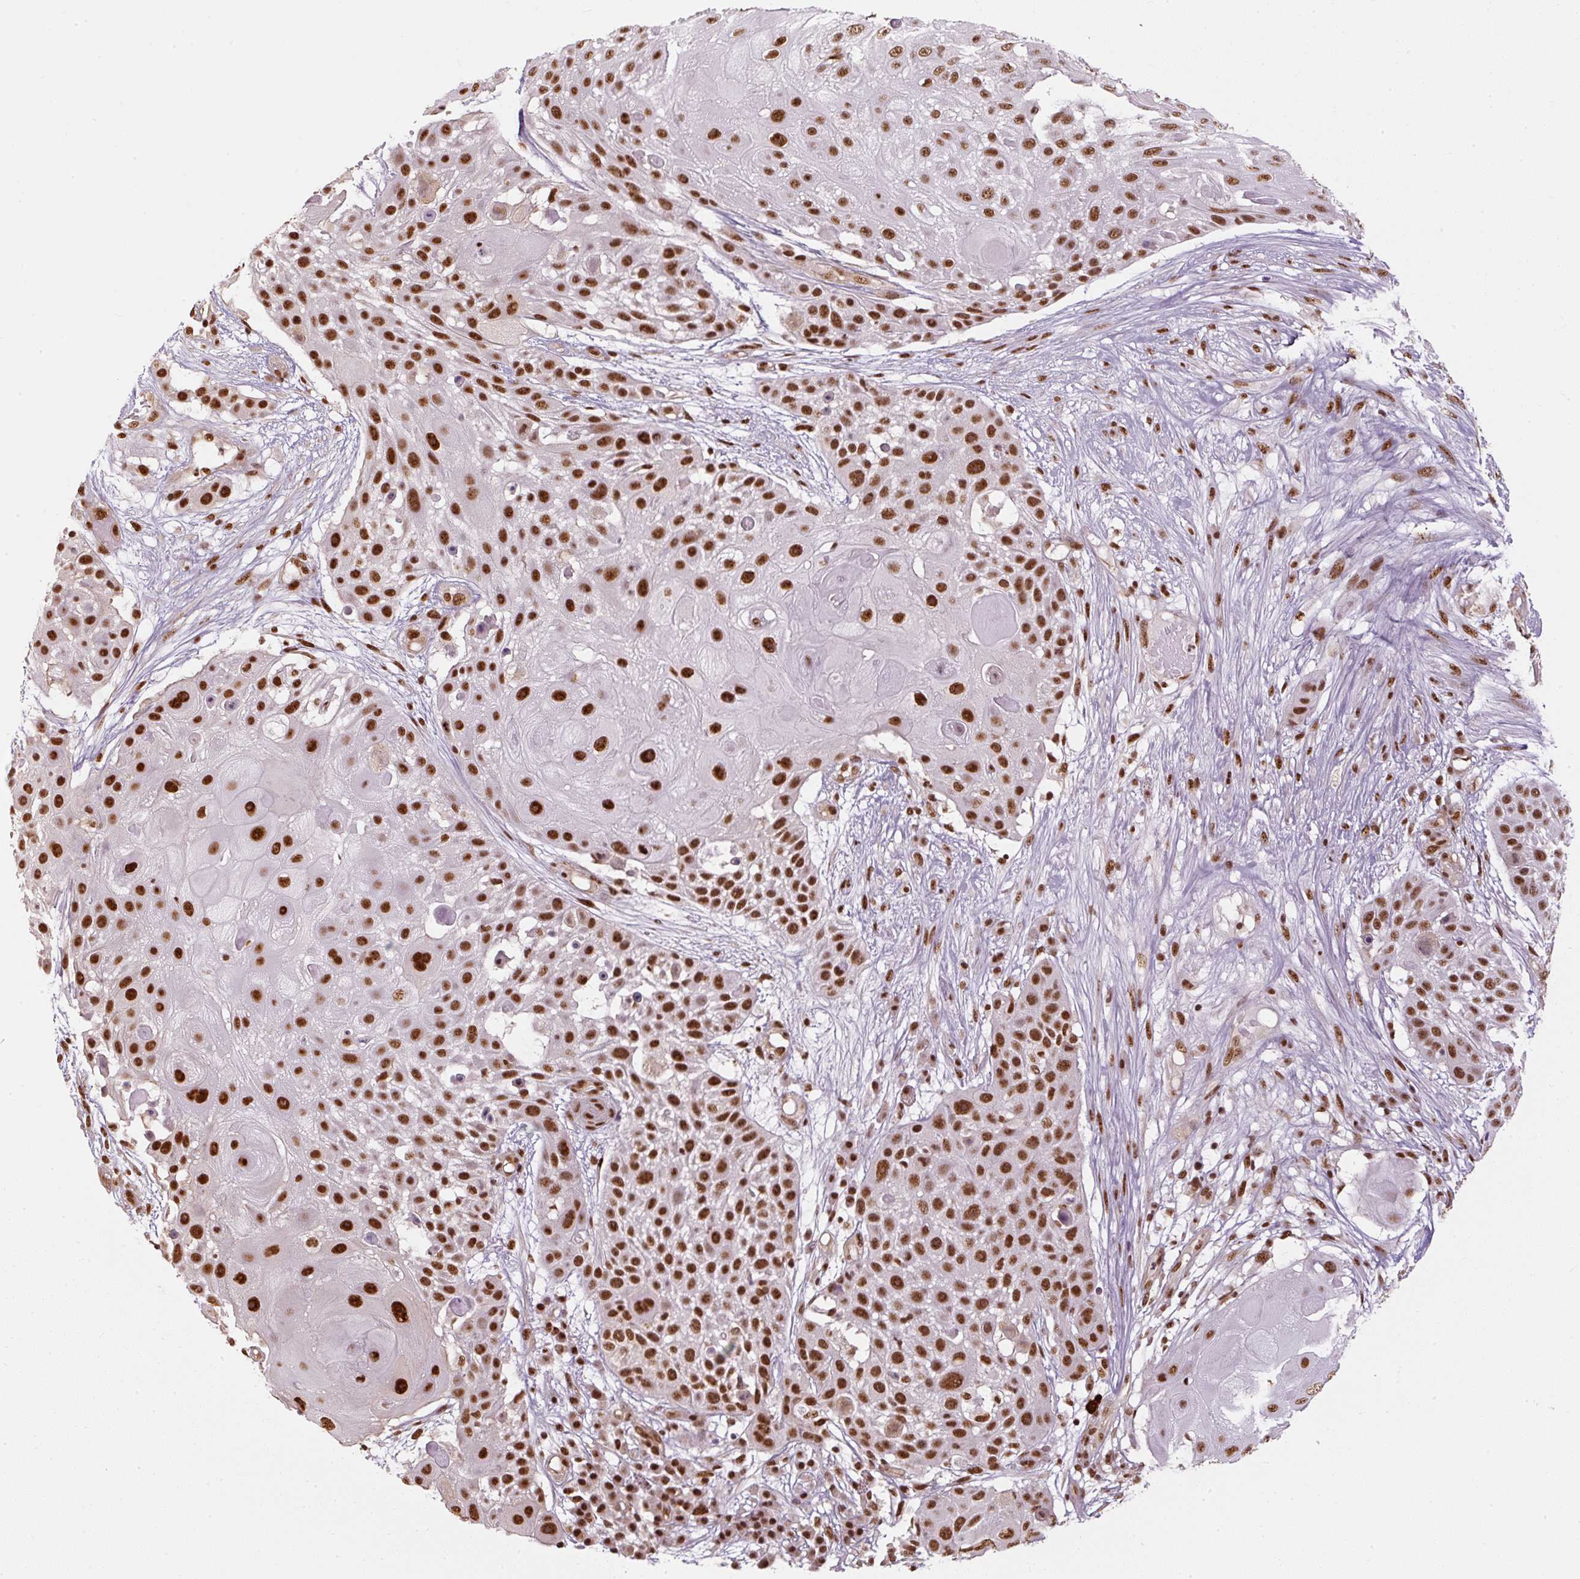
{"staining": {"intensity": "strong", "quantity": ">75%", "location": "nuclear"}, "tissue": "skin cancer", "cell_type": "Tumor cells", "image_type": "cancer", "snomed": [{"axis": "morphology", "description": "Squamous cell carcinoma, NOS"}, {"axis": "topography", "description": "Skin"}], "caption": "Human squamous cell carcinoma (skin) stained for a protein (brown) shows strong nuclear positive staining in approximately >75% of tumor cells.", "gene": "U2AF2", "patient": {"sex": "female", "age": 86}}